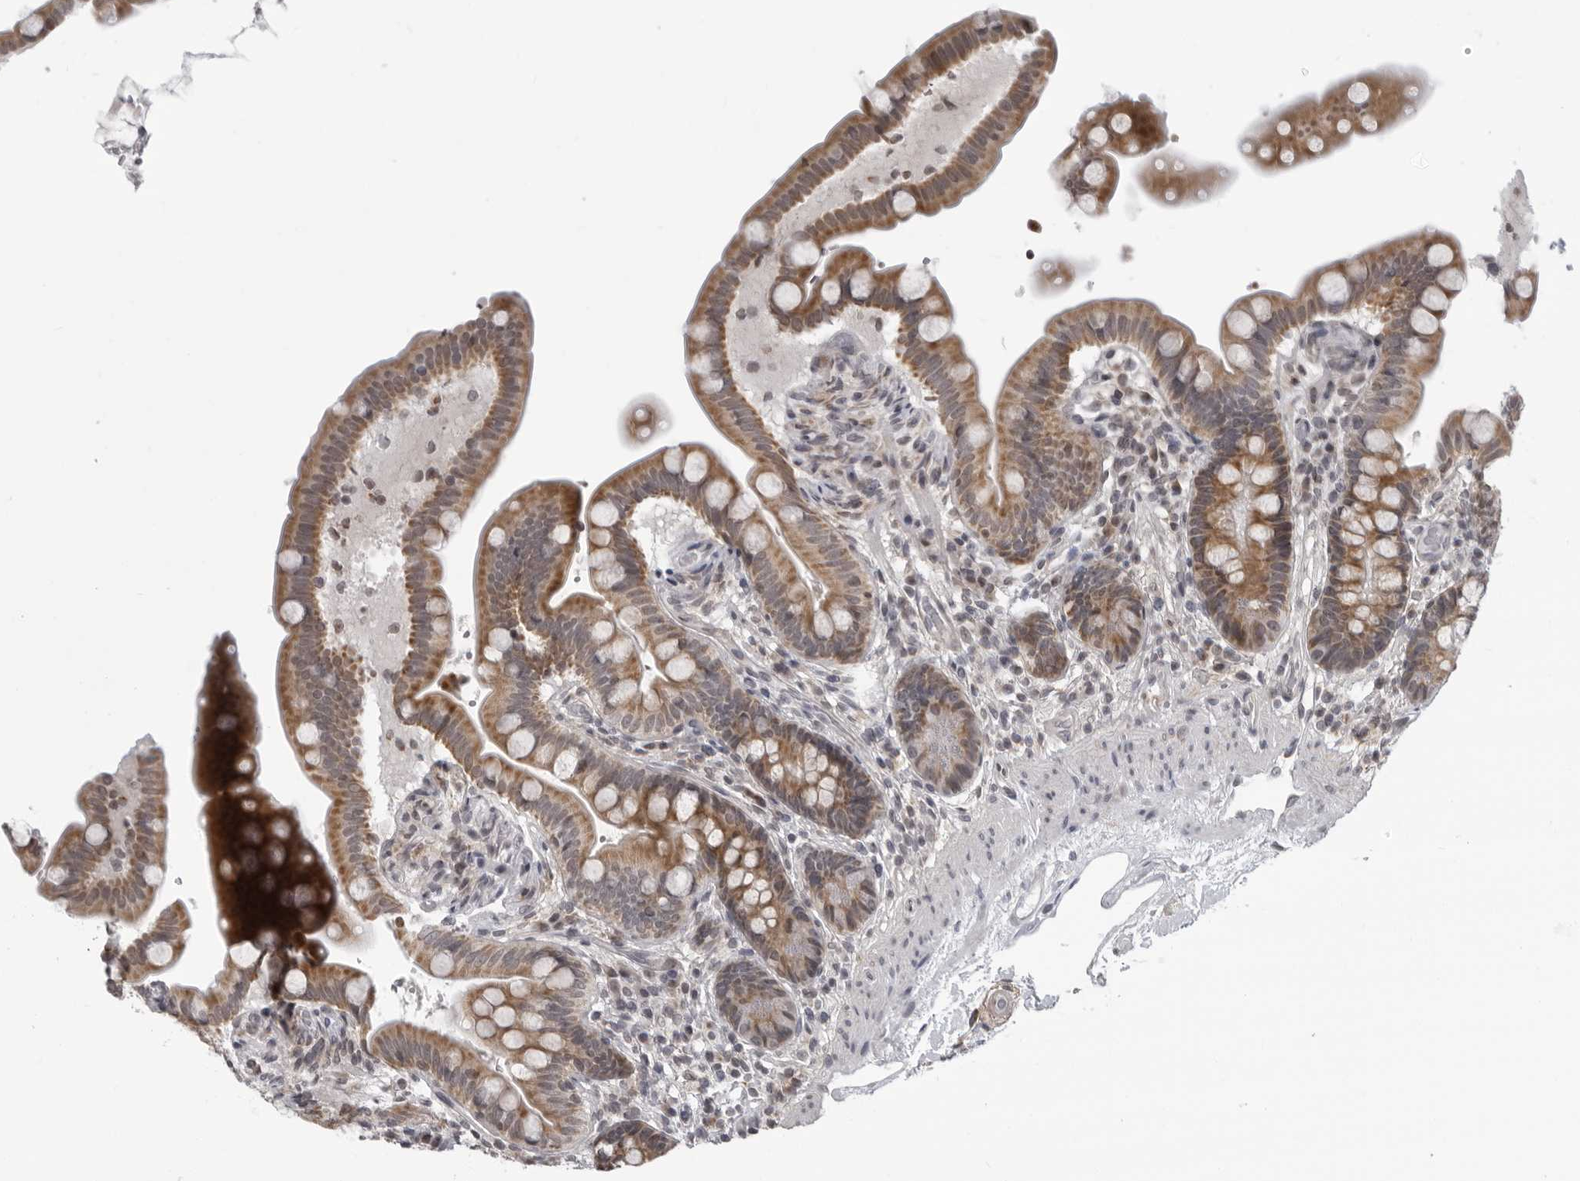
{"staining": {"intensity": "negative", "quantity": "none", "location": "none"}, "tissue": "colon", "cell_type": "Endothelial cells", "image_type": "normal", "snomed": [{"axis": "morphology", "description": "Normal tissue, NOS"}, {"axis": "topography", "description": "Smooth muscle"}, {"axis": "topography", "description": "Colon"}], "caption": "This is an immunohistochemistry (IHC) photomicrograph of normal human colon. There is no staining in endothelial cells.", "gene": "RTCA", "patient": {"sex": "male", "age": 73}}